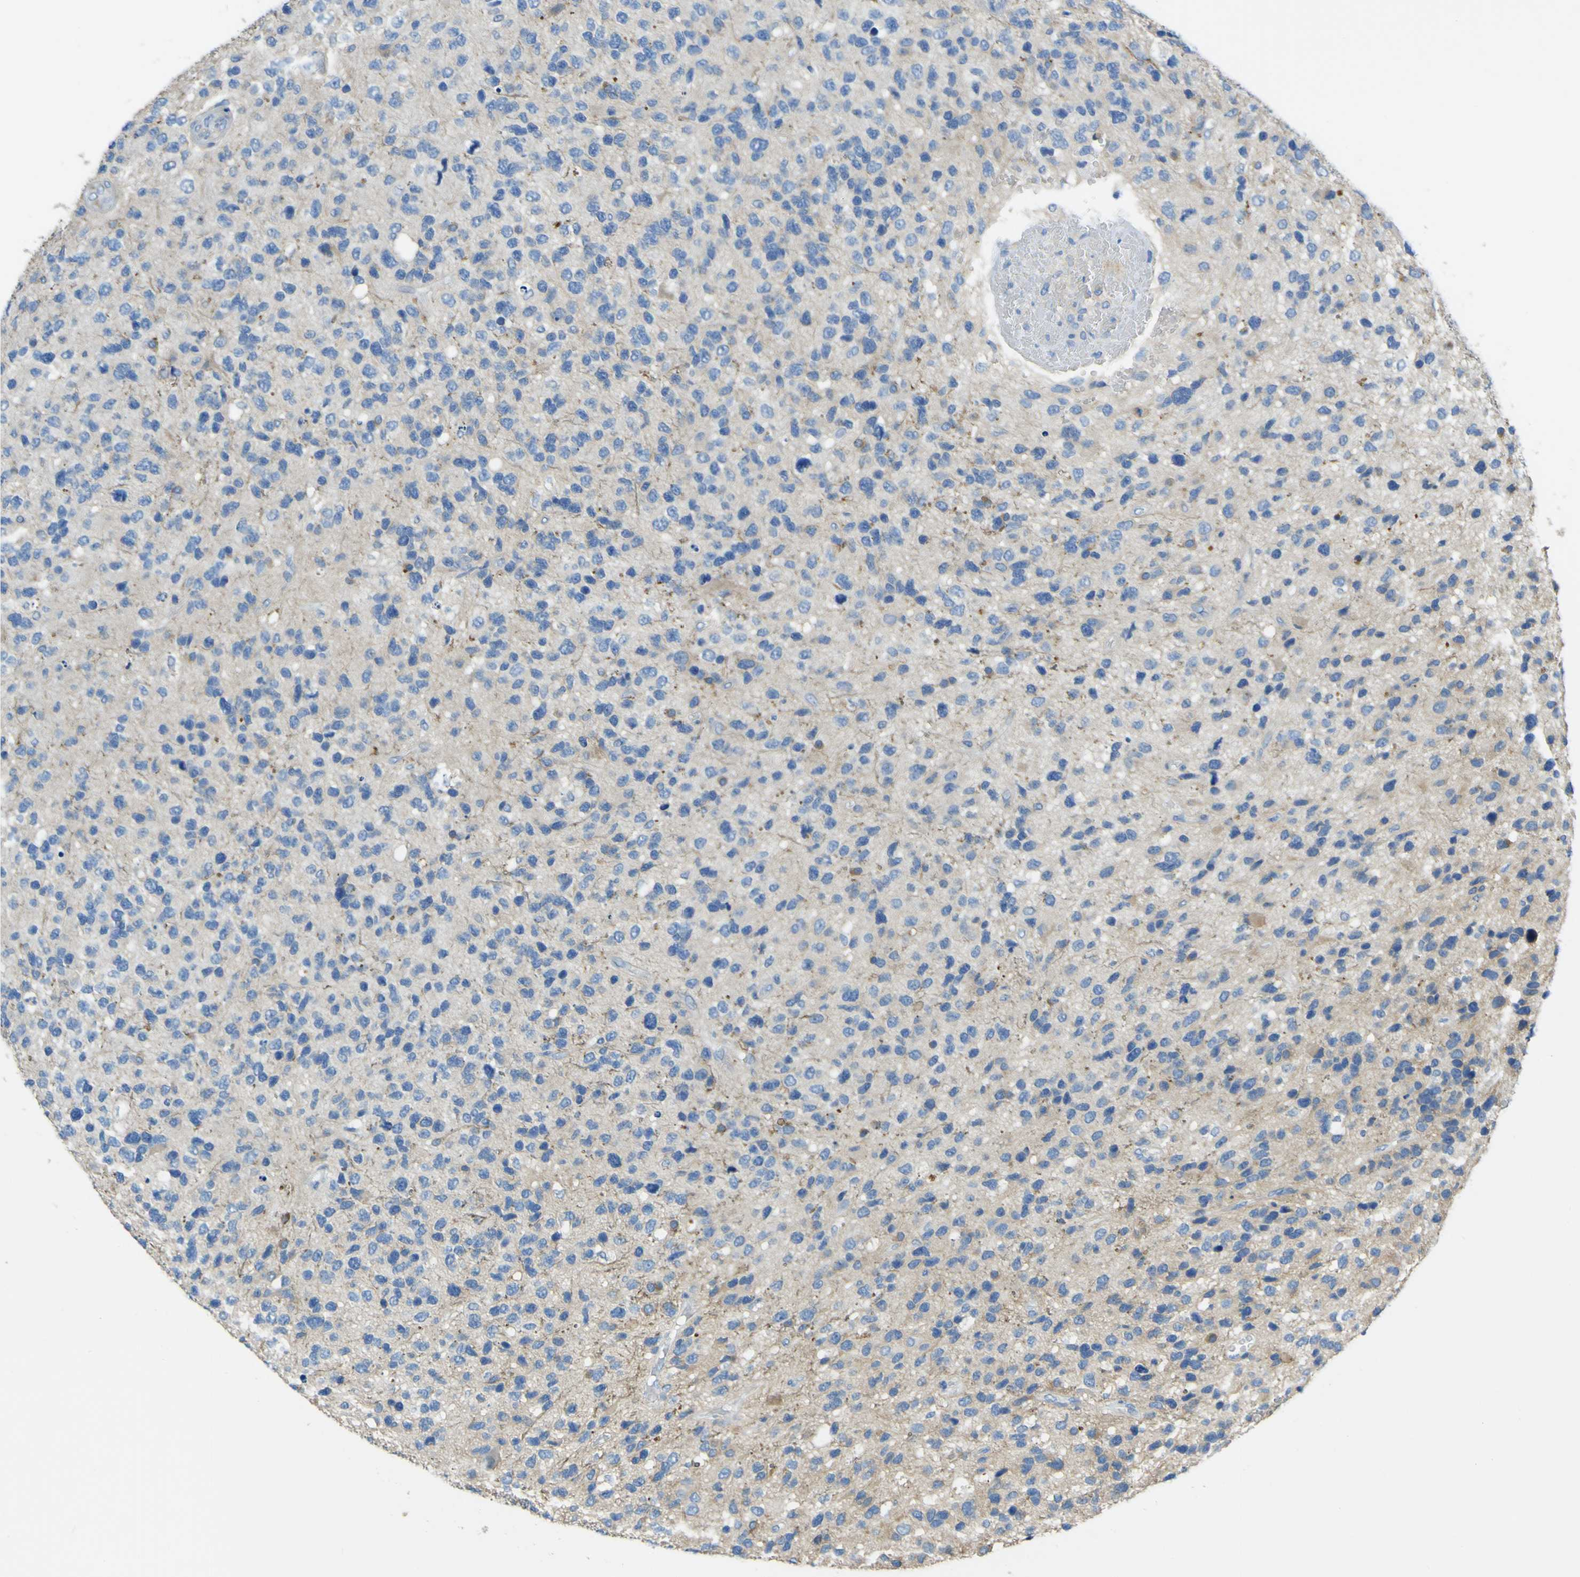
{"staining": {"intensity": "weak", "quantity": "25%-75%", "location": "cytoplasmic/membranous"}, "tissue": "glioma", "cell_type": "Tumor cells", "image_type": "cancer", "snomed": [{"axis": "morphology", "description": "Glioma, malignant, High grade"}, {"axis": "topography", "description": "Brain"}], "caption": "Brown immunohistochemical staining in glioma reveals weak cytoplasmic/membranous staining in about 25%-75% of tumor cells.", "gene": "OGN", "patient": {"sex": "female", "age": 58}}